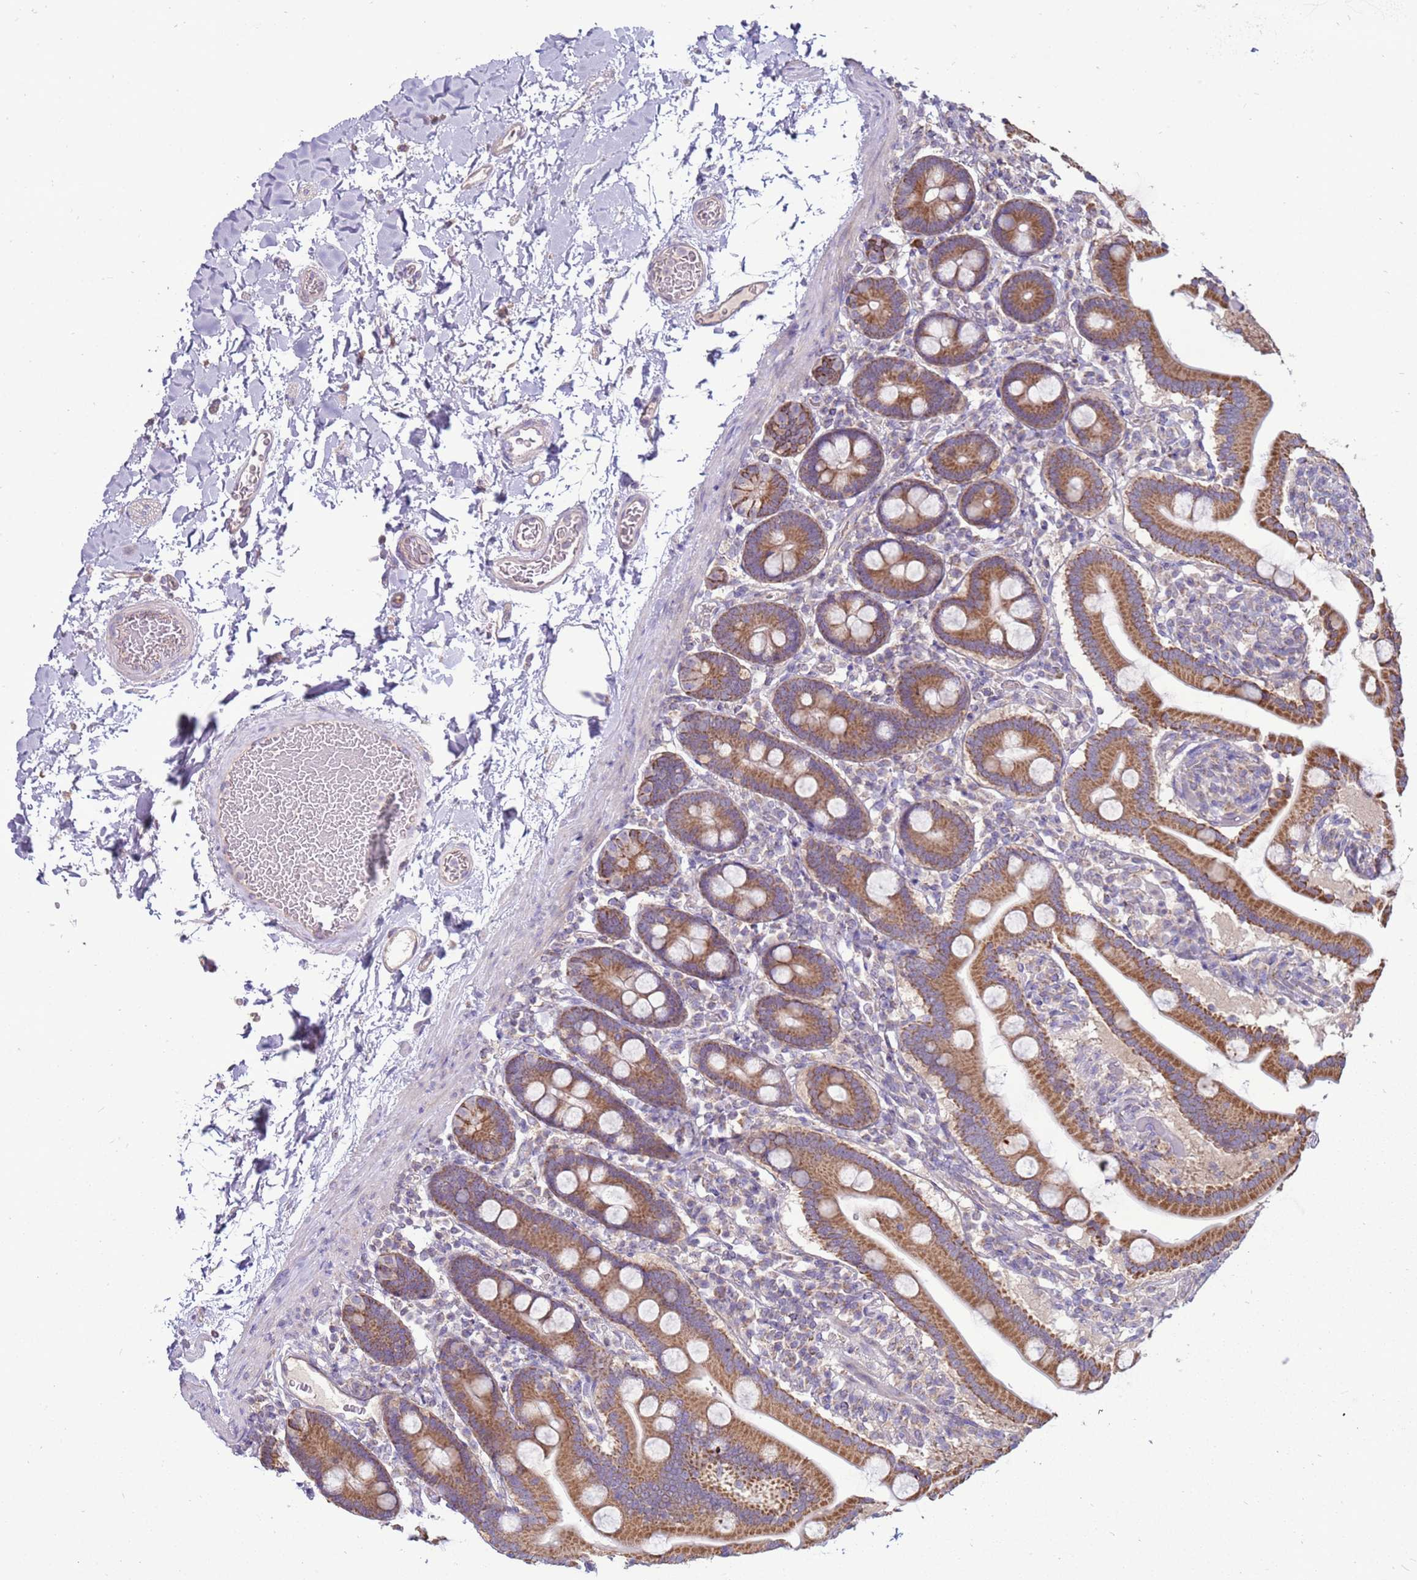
{"staining": {"intensity": "strong", "quantity": ">75%", "location": "cytoplasmic/membranous"}, "tissue": "duodenum", "cell_type": "Glandular cells", "image_type": "normal", "snomed": [{"axis": "morphology", "description": "Normal tissue, NOS"}, {"axis": "topography", "description": "Duodenum"}], "caption": "The histopathology image displays immunohistochemical staining of normal duodenum. There is strong cytoplasmic/membranous positivity is seen in about >75% of glandular cells.", "gene": "TRAPPC4", "patient": {"sex": "male", "age": 55}}